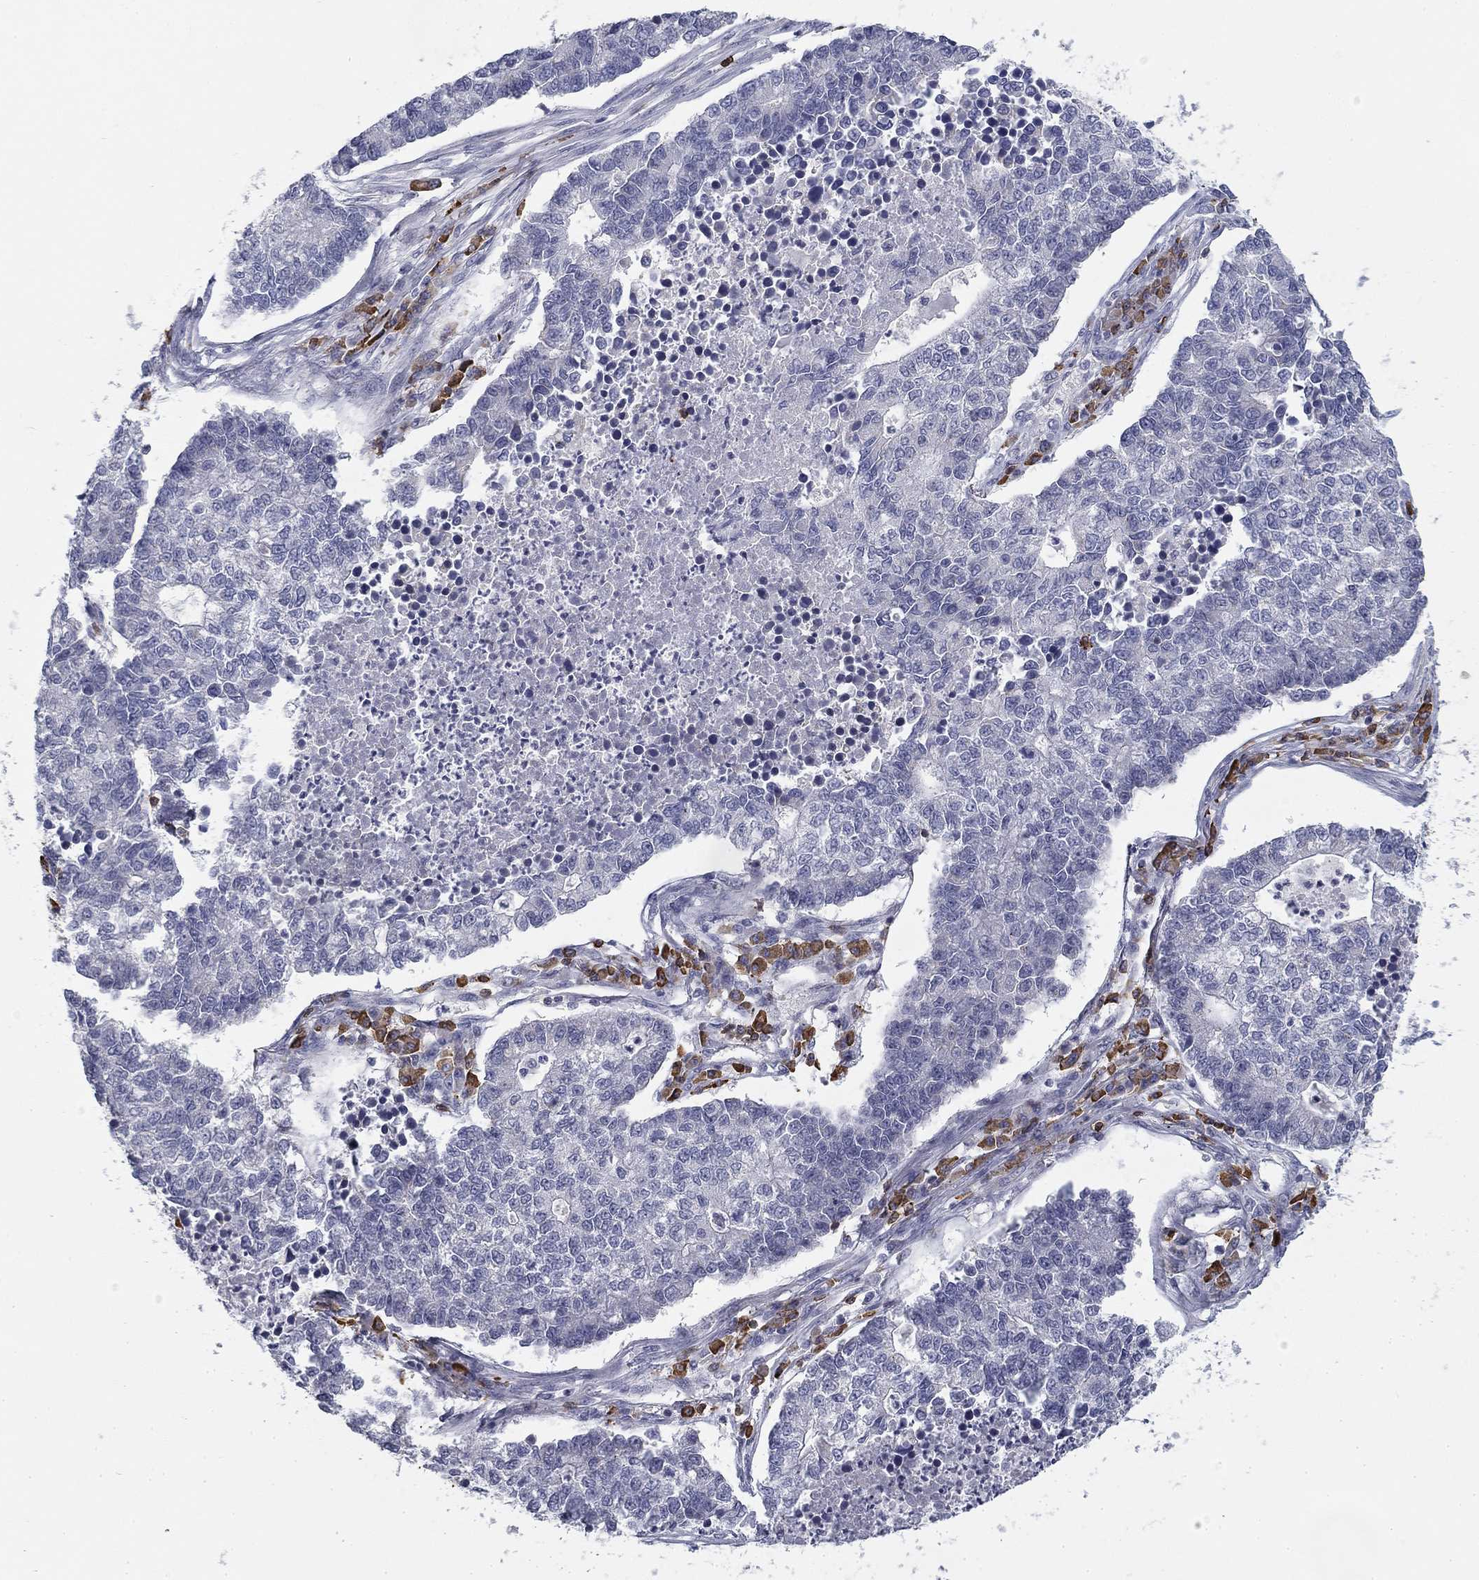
{"staining": {"intensity": "negative", "quantity": "none", "location": "none"}, "tissue": "lung cancer", "cell_type": "Tumor cells", "image_type": "cancer", "snomed": [{"axis": "morphology", "description": "Adenocarcinoma, NOS"}, {"axis": "topography", "description": "Lung"}], "caption": "The histopathology image exhibits no significant expression in tumor cells of adenocarcinoma (lung).", "gene": "TRAT1", "patient": {"sex": "male", "age": 57}}